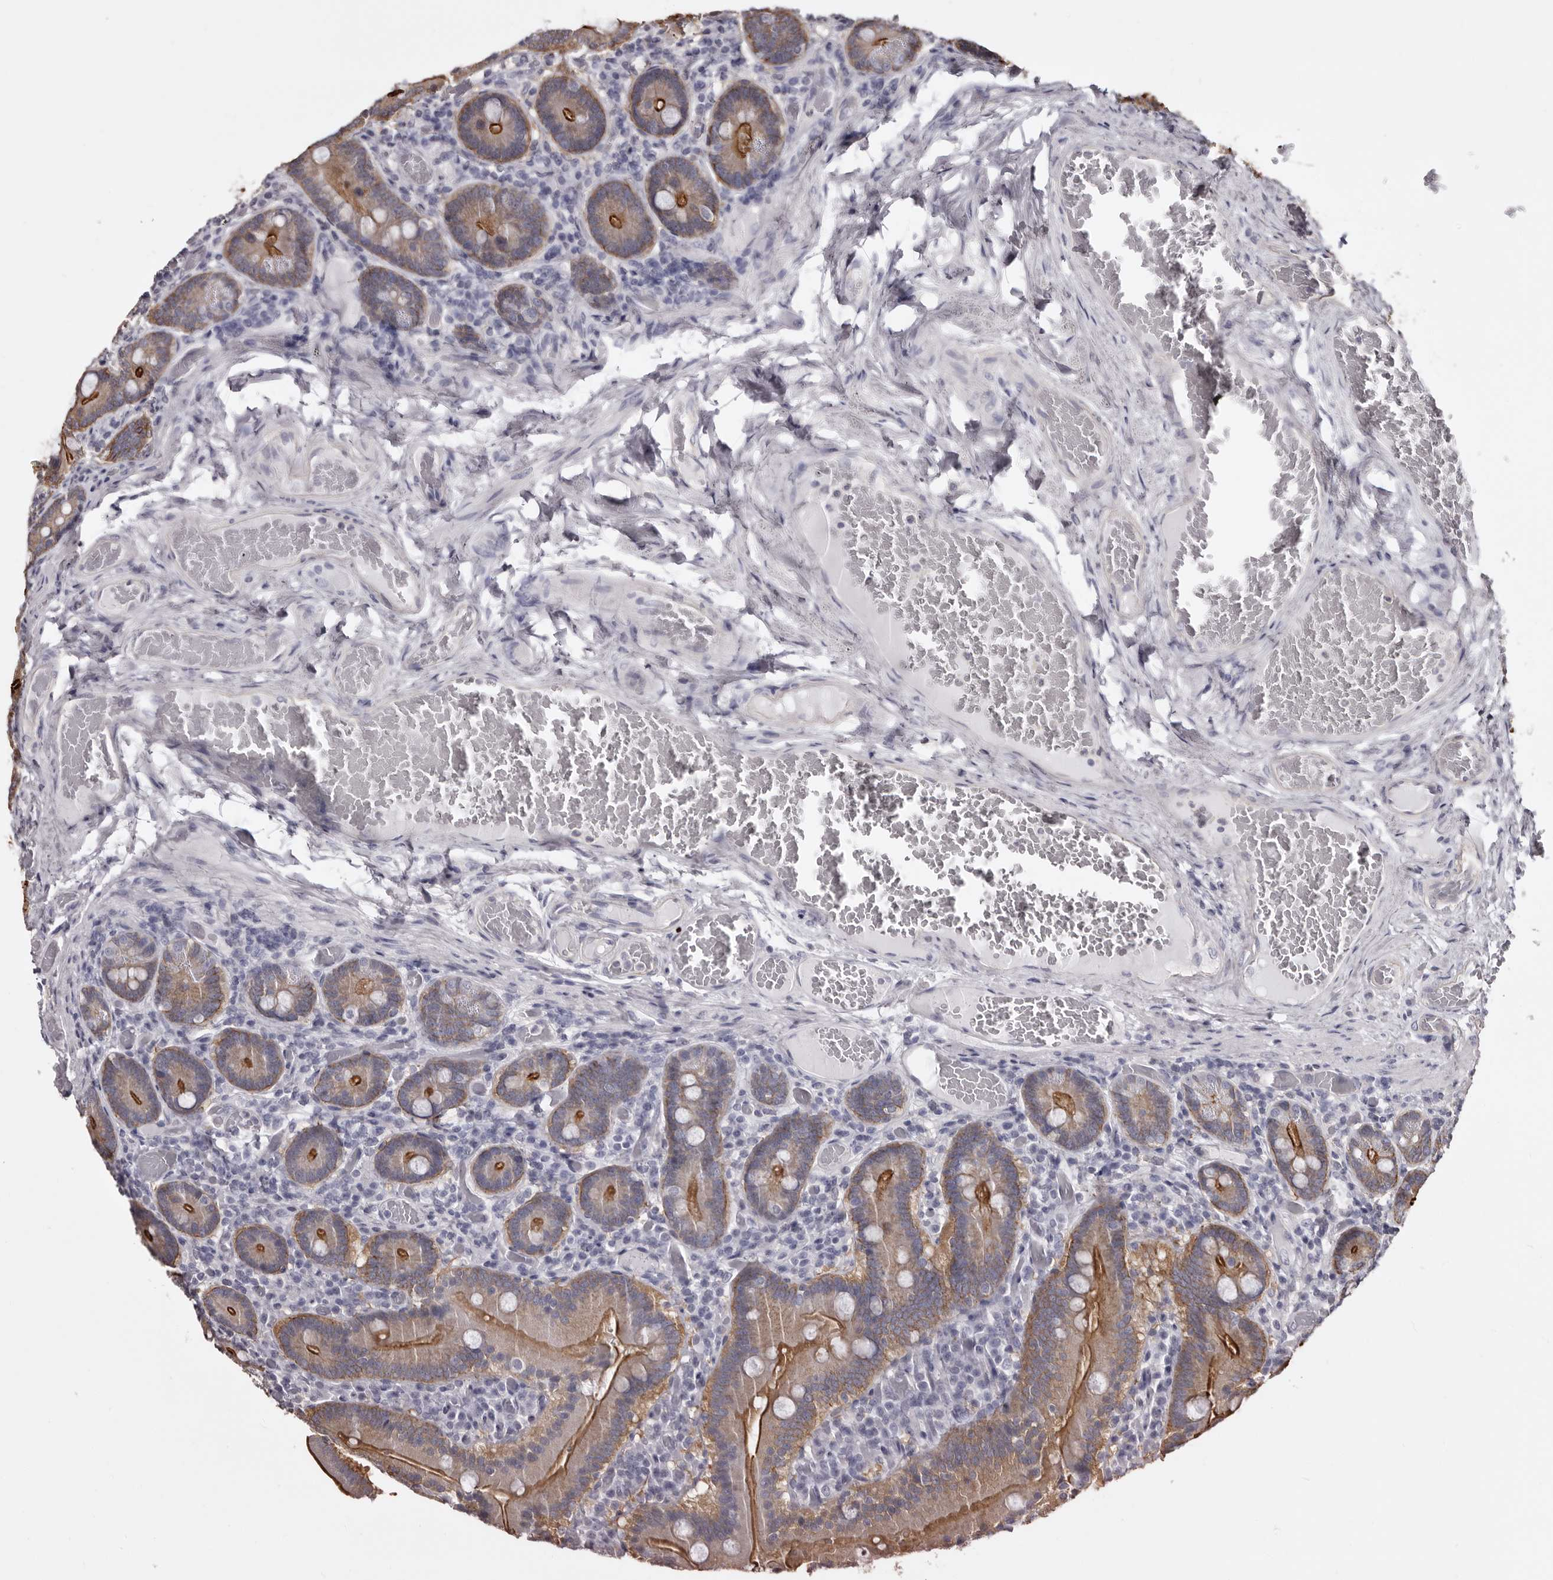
{"staining": {"intensity": "moderate", "quantity": ">75%", "location": "cytoplasmic/membranous"}, "tissue": "duodenum", "cell_type": "Glandular cells", "image_type": "normal", "snomed": [{"axis": "morphology", "description": "Normal tissue, NOS"}, {"axis": "topography", "description": "Duodenum"}], "caption": "High-power microscopy captured an immunohistochemistry photomicrograph of normal duodenum, revealing moderate cytoplasmic/membranous positivity in approximately >75% of glandular cells.", "gene": "LAD1", "patient": {"sex": "female", "age": 62}}